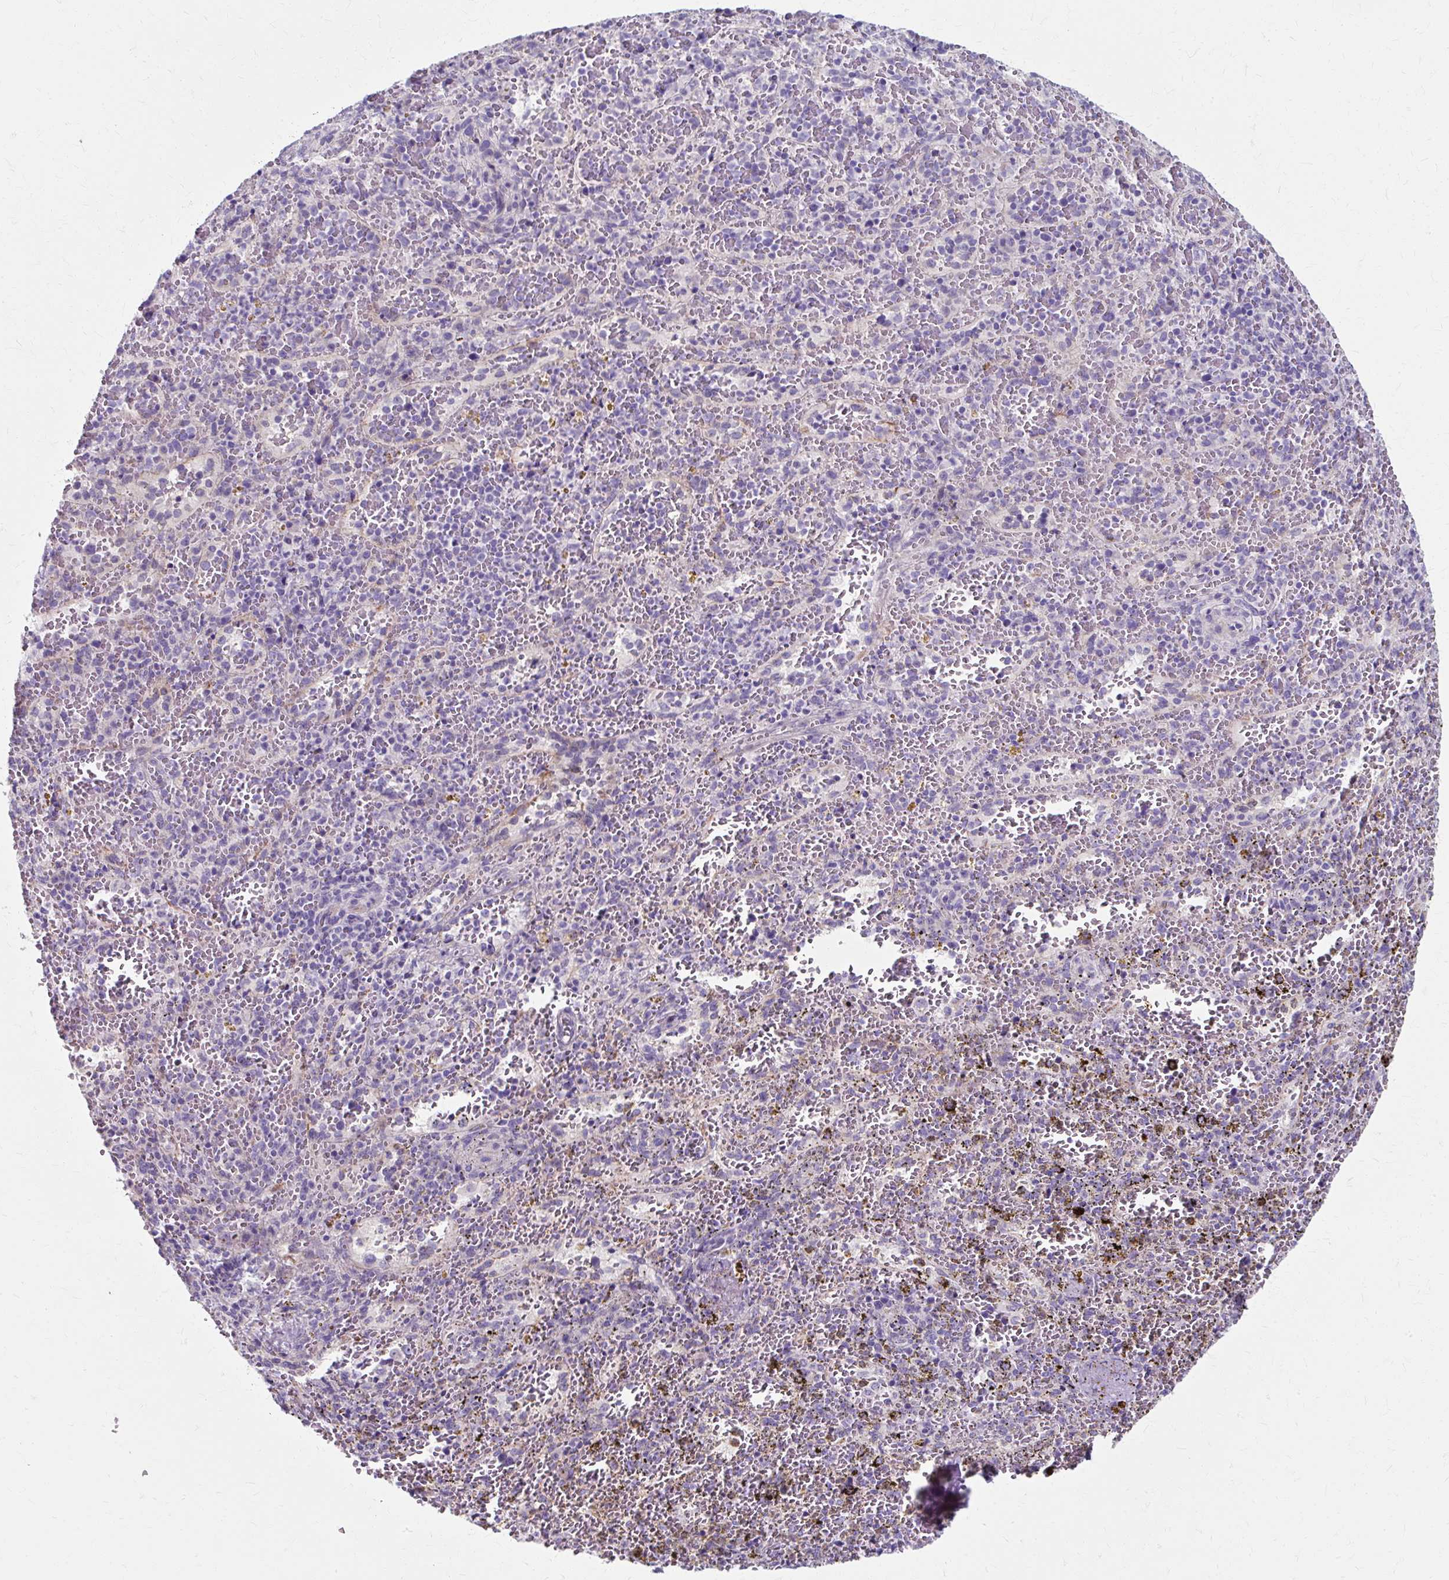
{"staining": {"intensity": "negative", "quantity": "none", "location": "none"}, "tissue": "spleen", "cell_type": "Cells in red pulp", "image_type": "normal", "snomed": [{"axis": "morphology", "description": "Normal tissue, NOS"}, {"axis": "topography", "description": "Spleen"}], "caption": "Immunohistochemistry (IHC) of normal human spleen demonstrates no positivity in cells in red pulp.", "gene": "ZNF555", "patient": {"sex": "female", "age": 50}}